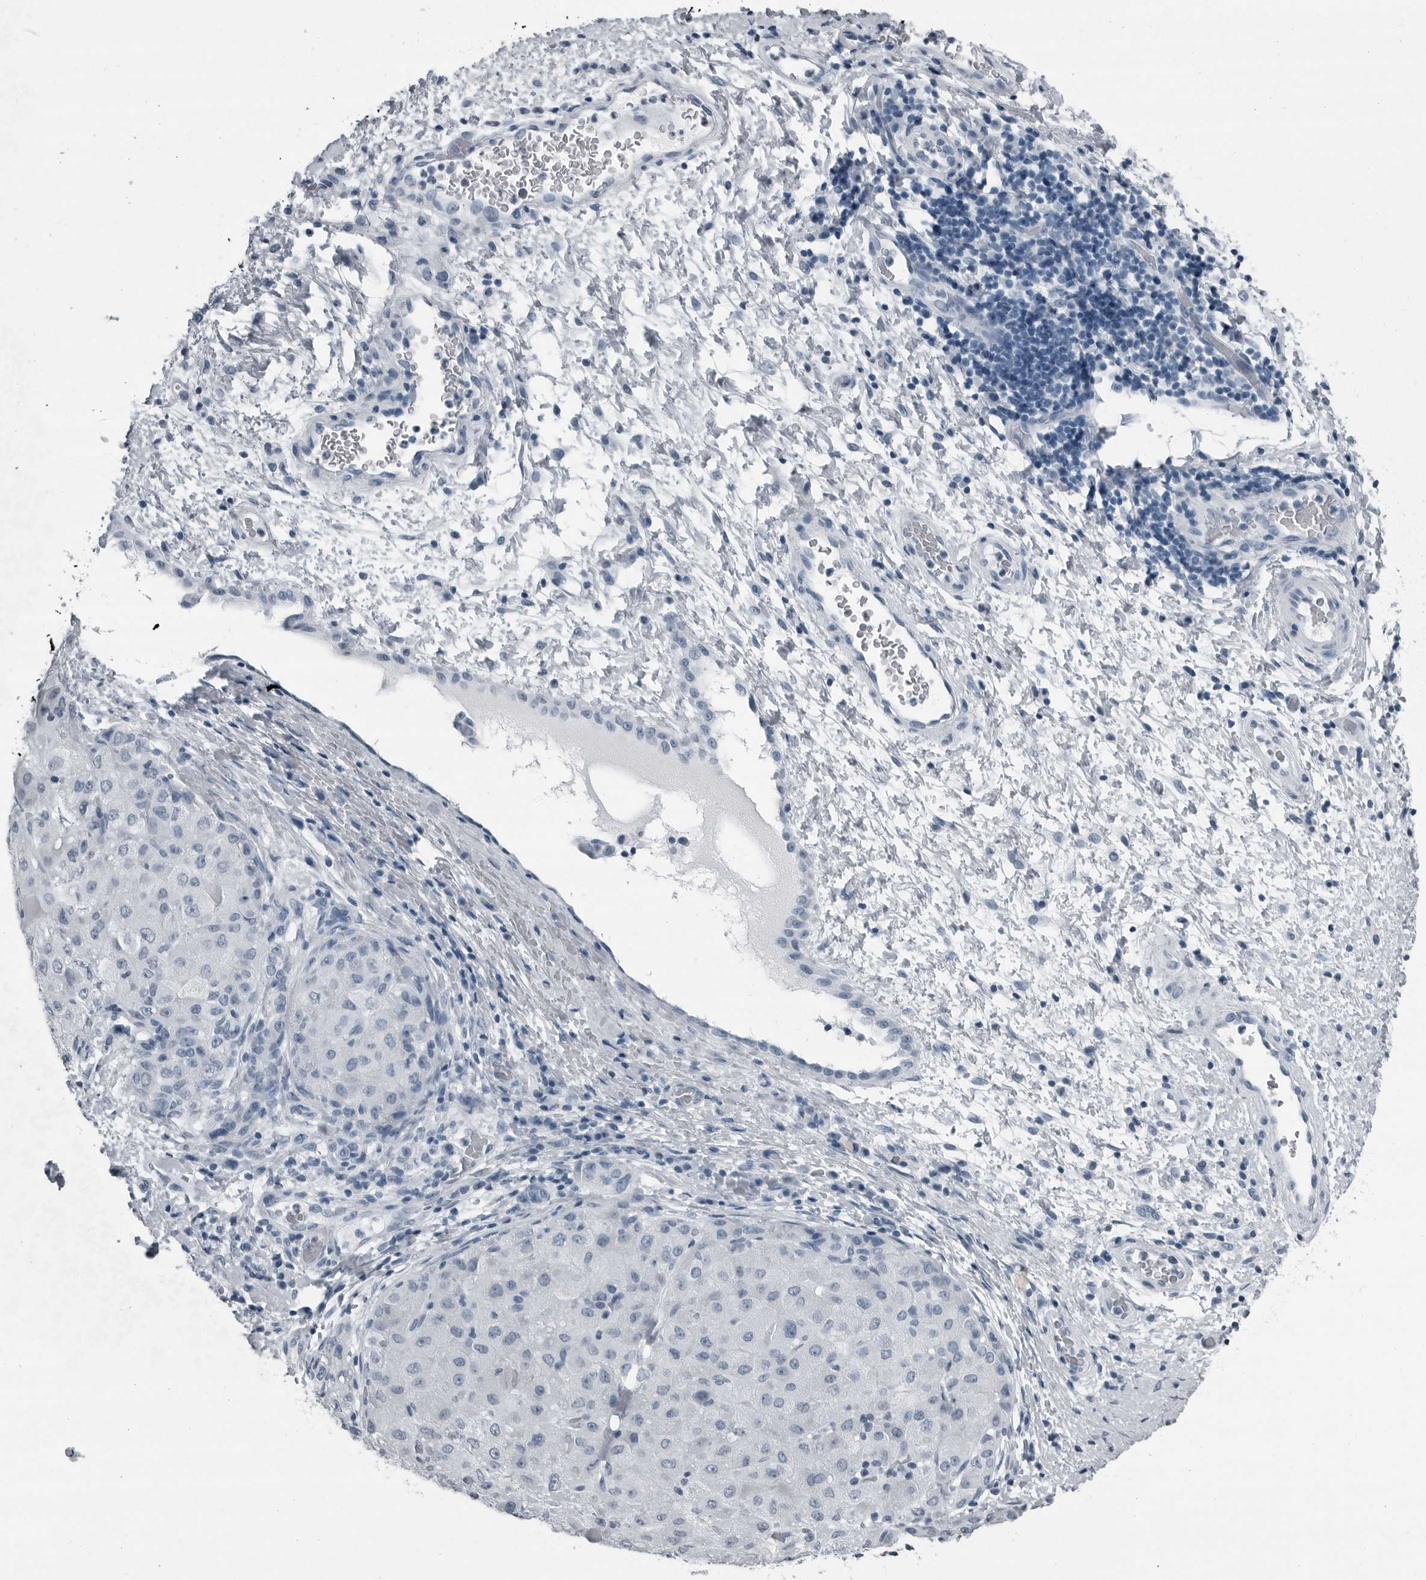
{"staining": {"intensity": "negative", "quantity": "none", "location": "none"}, "tissue": "liver cancer", "cell_type": "Tumor cells", "image_type": "cancer", "snomed": [{"axis": "morphology", "description": "Carcinoma, Hepatocellular, NOS"}, {"axis": "topography", "description": "Liver"}], "caption": "Histopathology image shows no significant protein staining in tumor cells of liver hepatocellular carcinoma.", "gene": "PRSS1", "patient": {"sex": "male", "age": 80}}